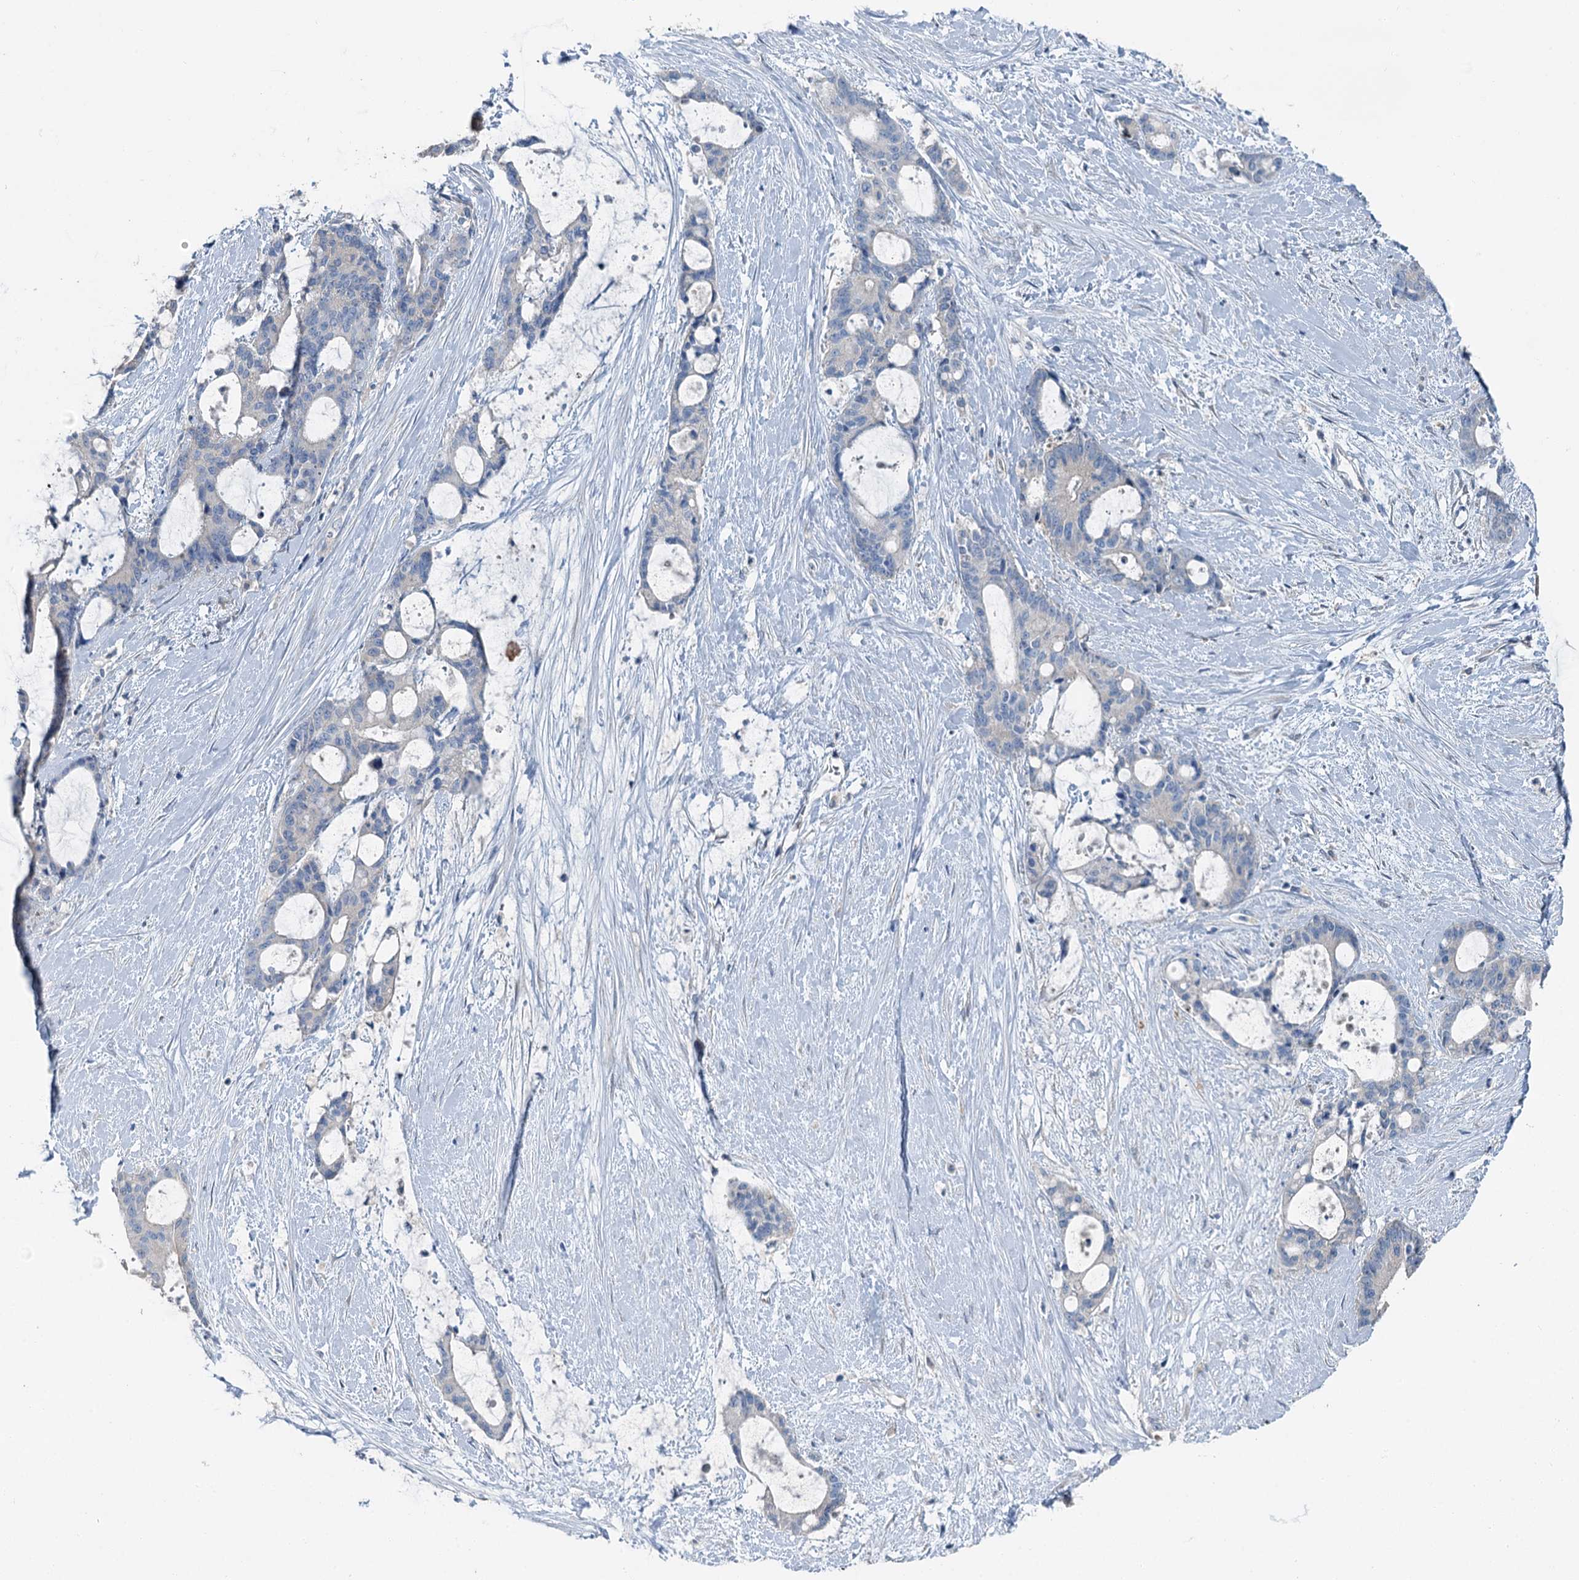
{"staining": {"intensity": "negative", "quantity": "none", "location": "none"}, "tissue": "liver cancer", "cell_type": "Tumor cells", "image_type": "cancer", "snomed": [{"axis": "morphology", "description": "Normal tissue, NOS"}, {"axis": "morphology", "description": "Cholangiocarcinoma"}, {"axis": "topography", "description": "Liver"}, {"axis": "topography", "description": "Peripheral nerve tissue"}], "caption": "Immunohistochemistry image of neoplastic tissue: liver cancer (cholangiocarcinoma) stained with DAB reveals no significant protein expression in tumor cells.", "gene": "C6orf120", "patient": {"sex": "female", "age": 73}}